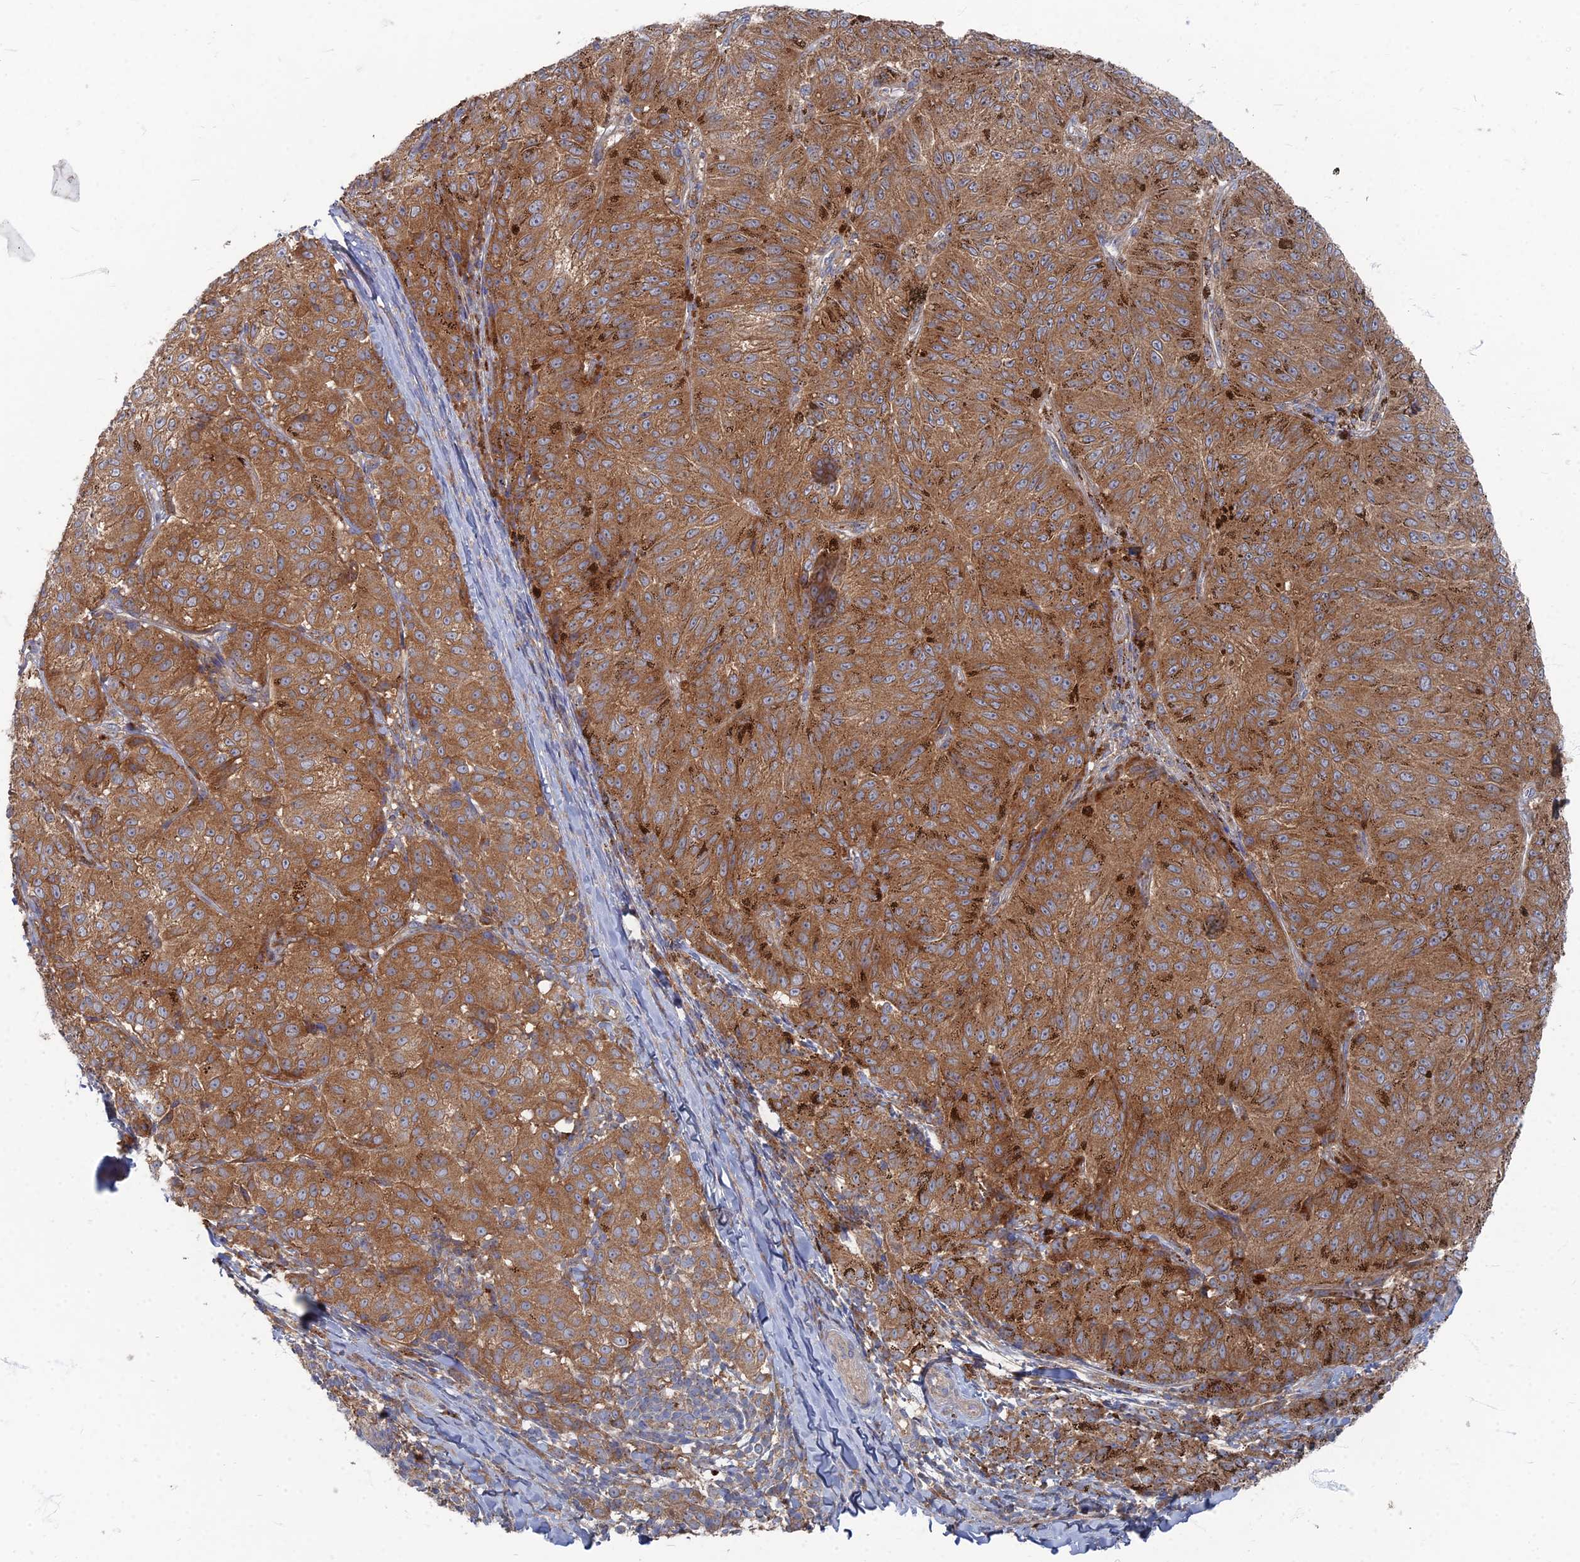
{"staining": {"intensity": "moderate", "quantity": ">75%", "location": "cytoplasmic/membranous"}, "tissue": "melanoma", "cell_type": "Tumor cells", "image_type": "cancer", "snomed": [{"axis": "morphology", "description": "Malignant melanoma, NOS"}, {"axis": "topography", "description": "Skin"}], "caption": "Tumor cells demonstrate medium levels of moderate cytoplasmic/membranous staining in approximately >75% of cells in melanoma. The staining is performed using DAB (3,3'-diaminobenzidine) brown chromogen to label protein expression. The nuclei are counter-stained blue using hematoxylin.", "gene": "PPCDC", "patient": {"sex": "female", "age": 72}}